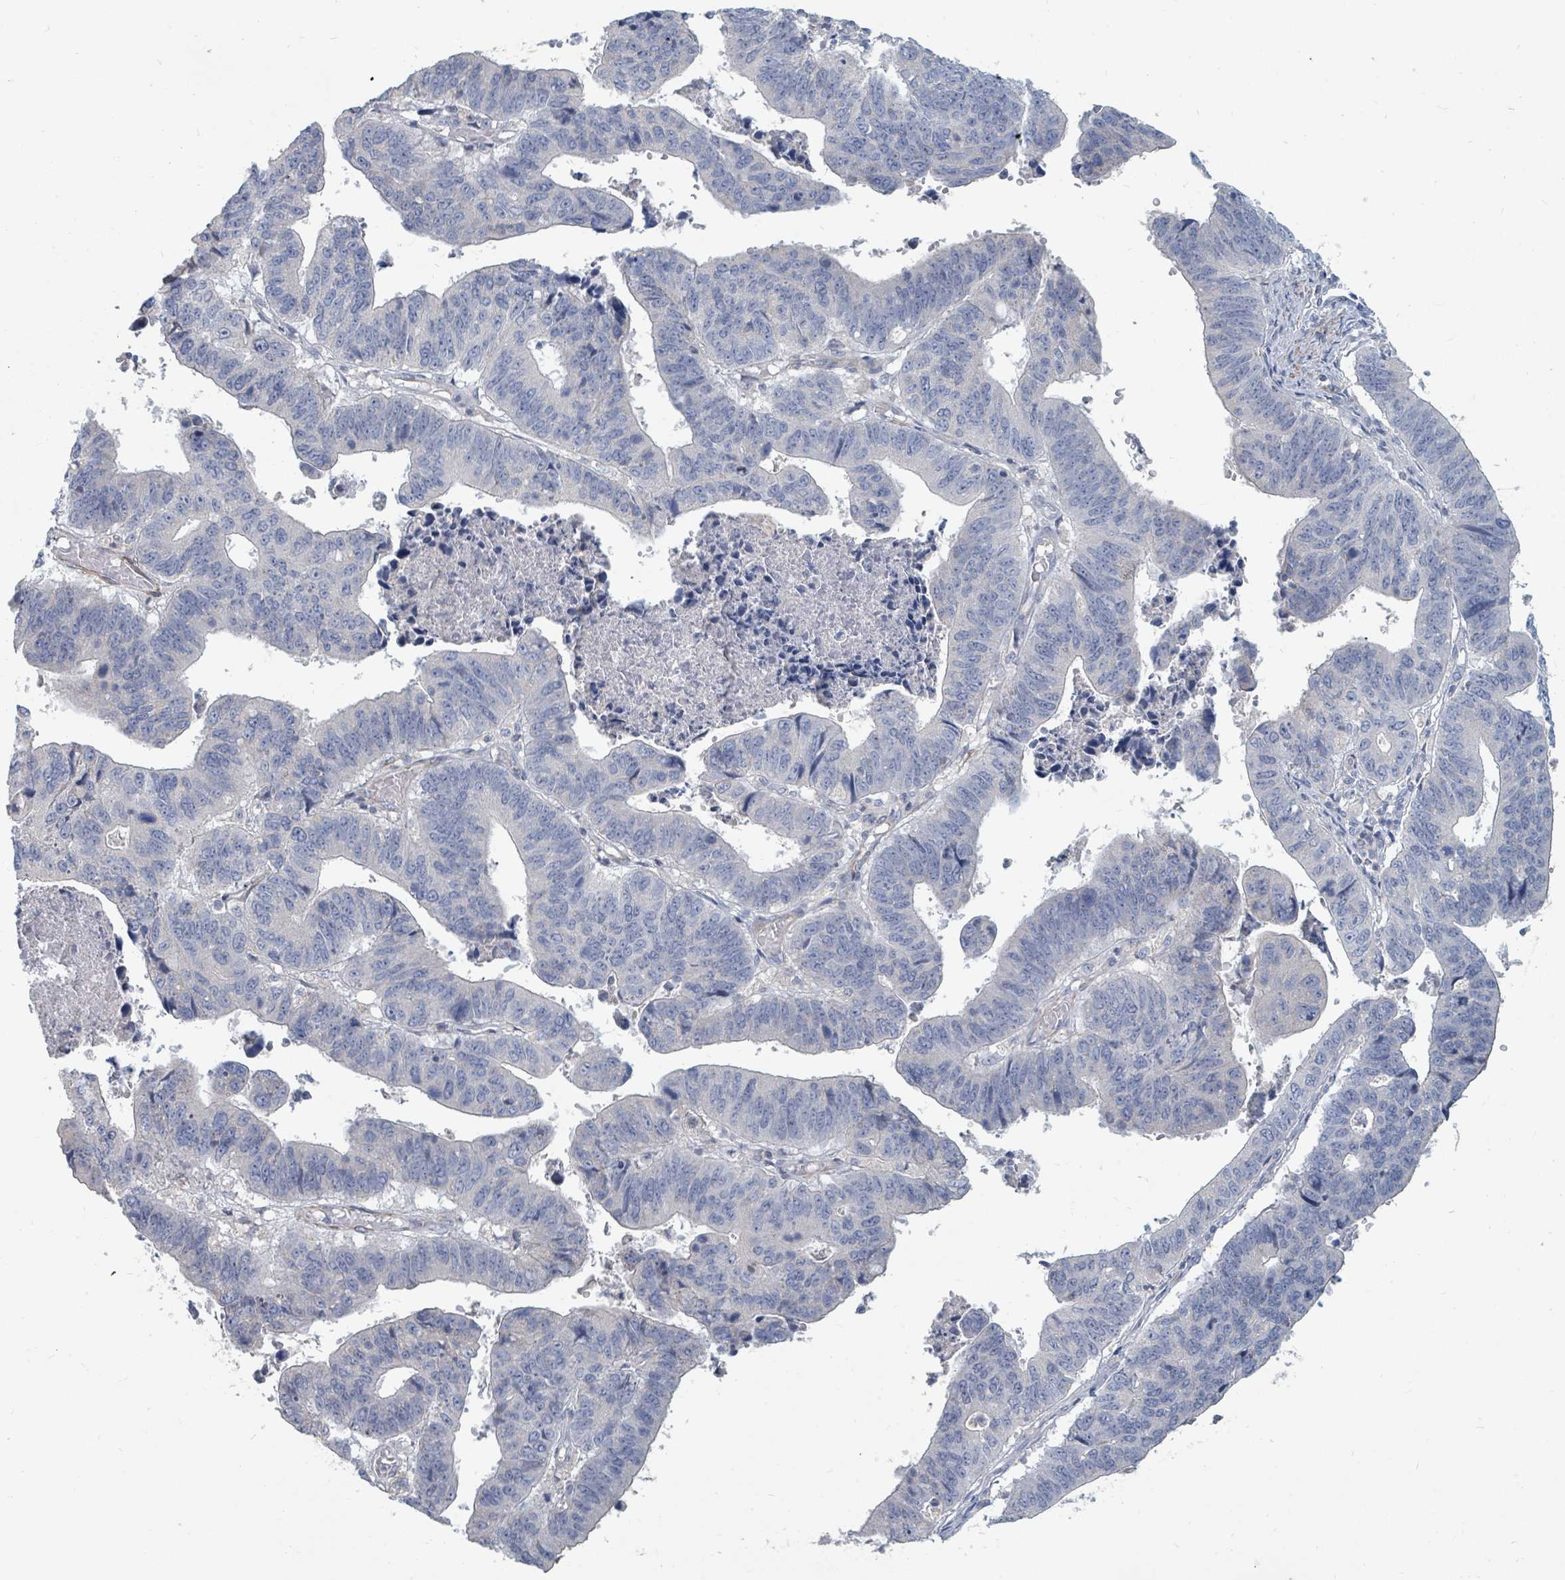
{"staining": {"intensity": "negative", "quantity": "none", "location": "none"}, "tissue": "stomach cancer", "cell_type": "Tumor cells", "image_type": "cancer", "snomed": [{"axis": "morphology", "description": "Adenocarcinoma, NOS"}, {"axis": "topography", "description": "Stomach"}], "caption": "Tumor cells are negative for protein expression in human adenocarcinoma (stomach).", "gene": "ARGFX", "patient": {"sex": "male", "age": 59}}